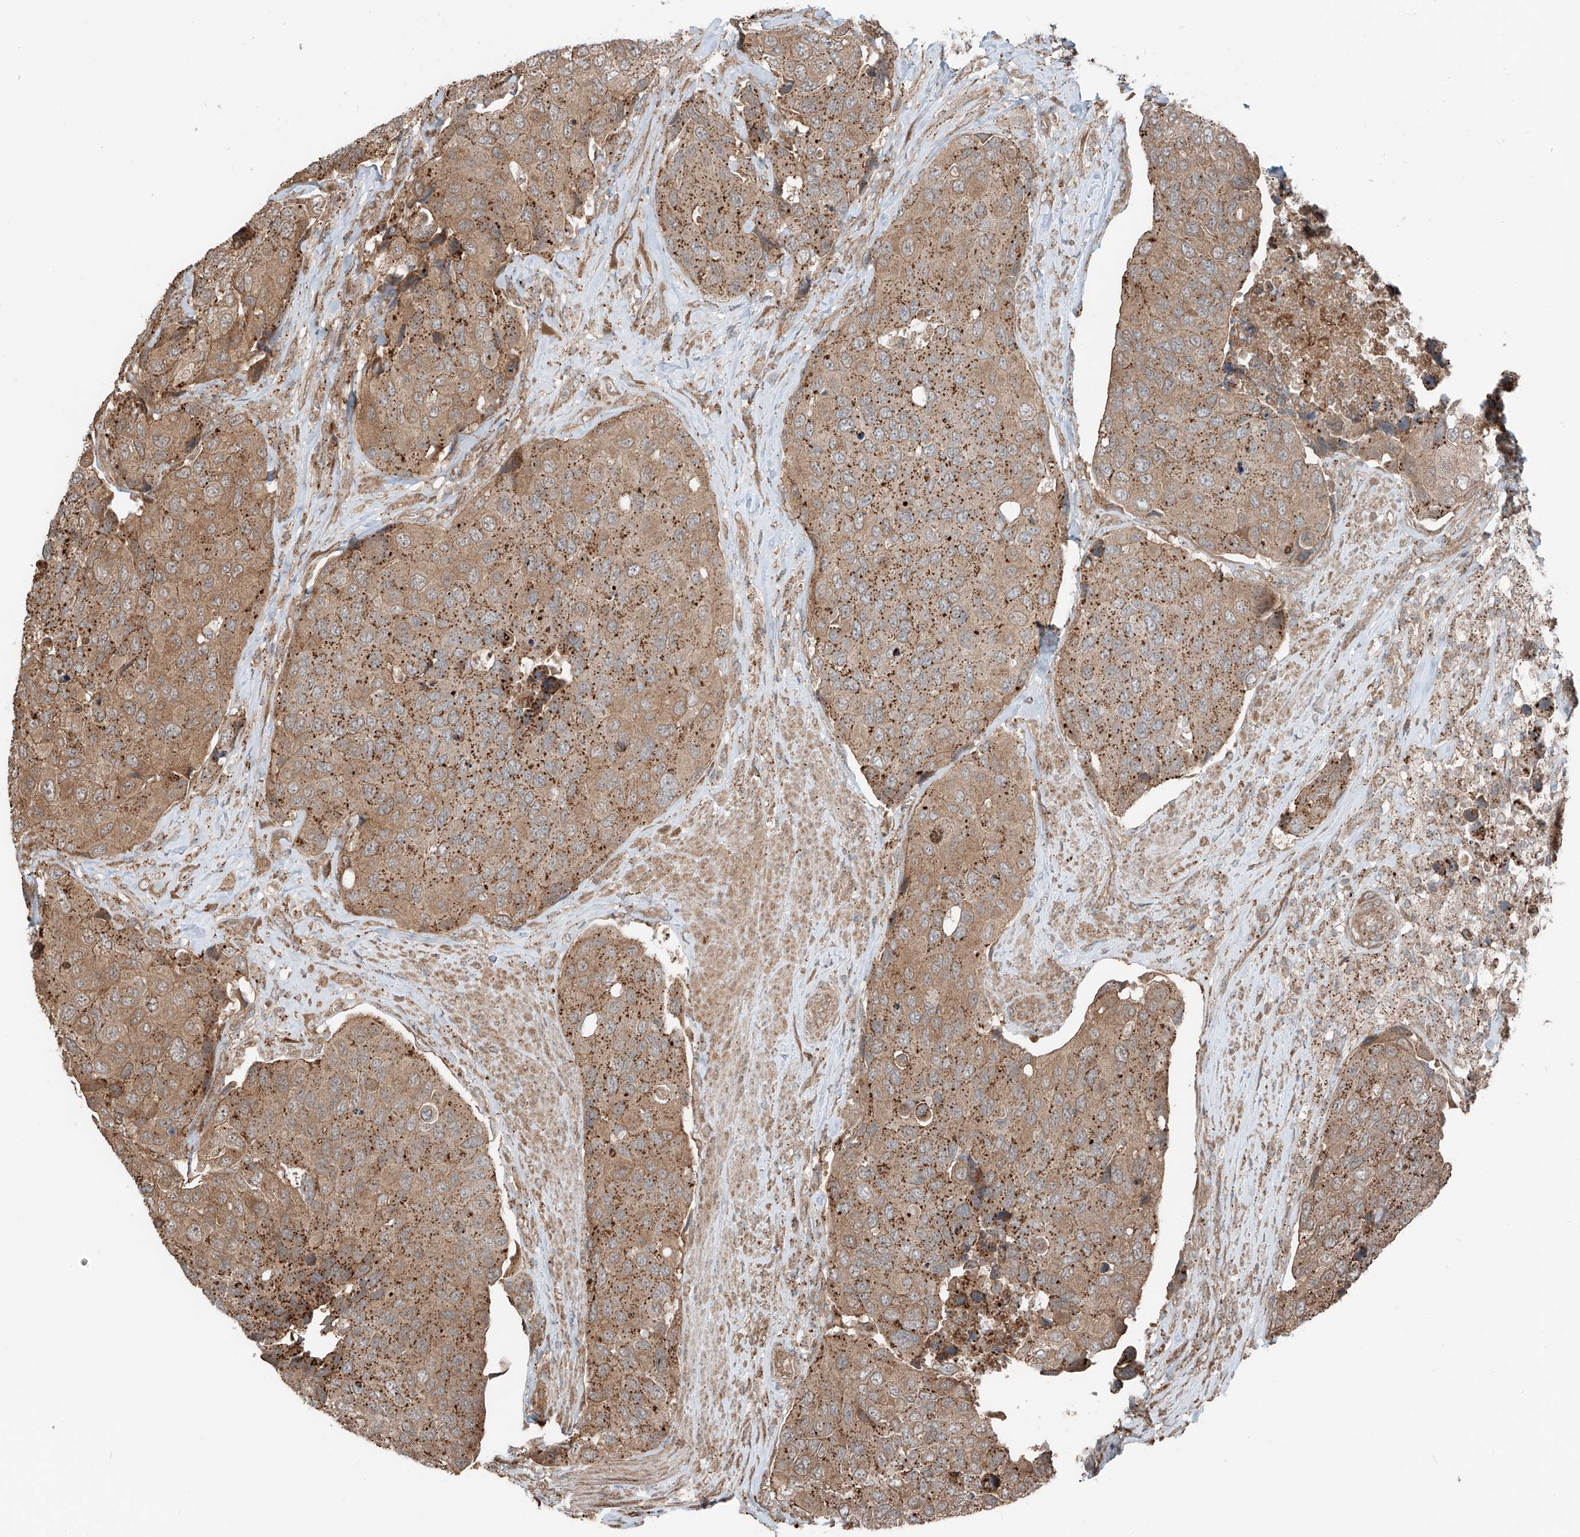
{"staining": {"intensity": "moderate", "quantity": ">75%", "location": "cytoplasmic/membranous"}, "tissue": "urothelial cancer", "cell_type": "Tumor cells", "image_type": "cancer", "snomed": [{"axis": "morphology", "description": "Urothelial carcinoma, High grade"}, {"axis": "topography", "description": "Urinary bladder"}], "caption": "Urothelial cancer stained with IHC demonstrates moderate cytoplasmic/membranous expression in about >75% of tumor cells. Nuclei are stained in blue.", "gene": "CEP162", "patient": {"sex": "male", "age": 74}}